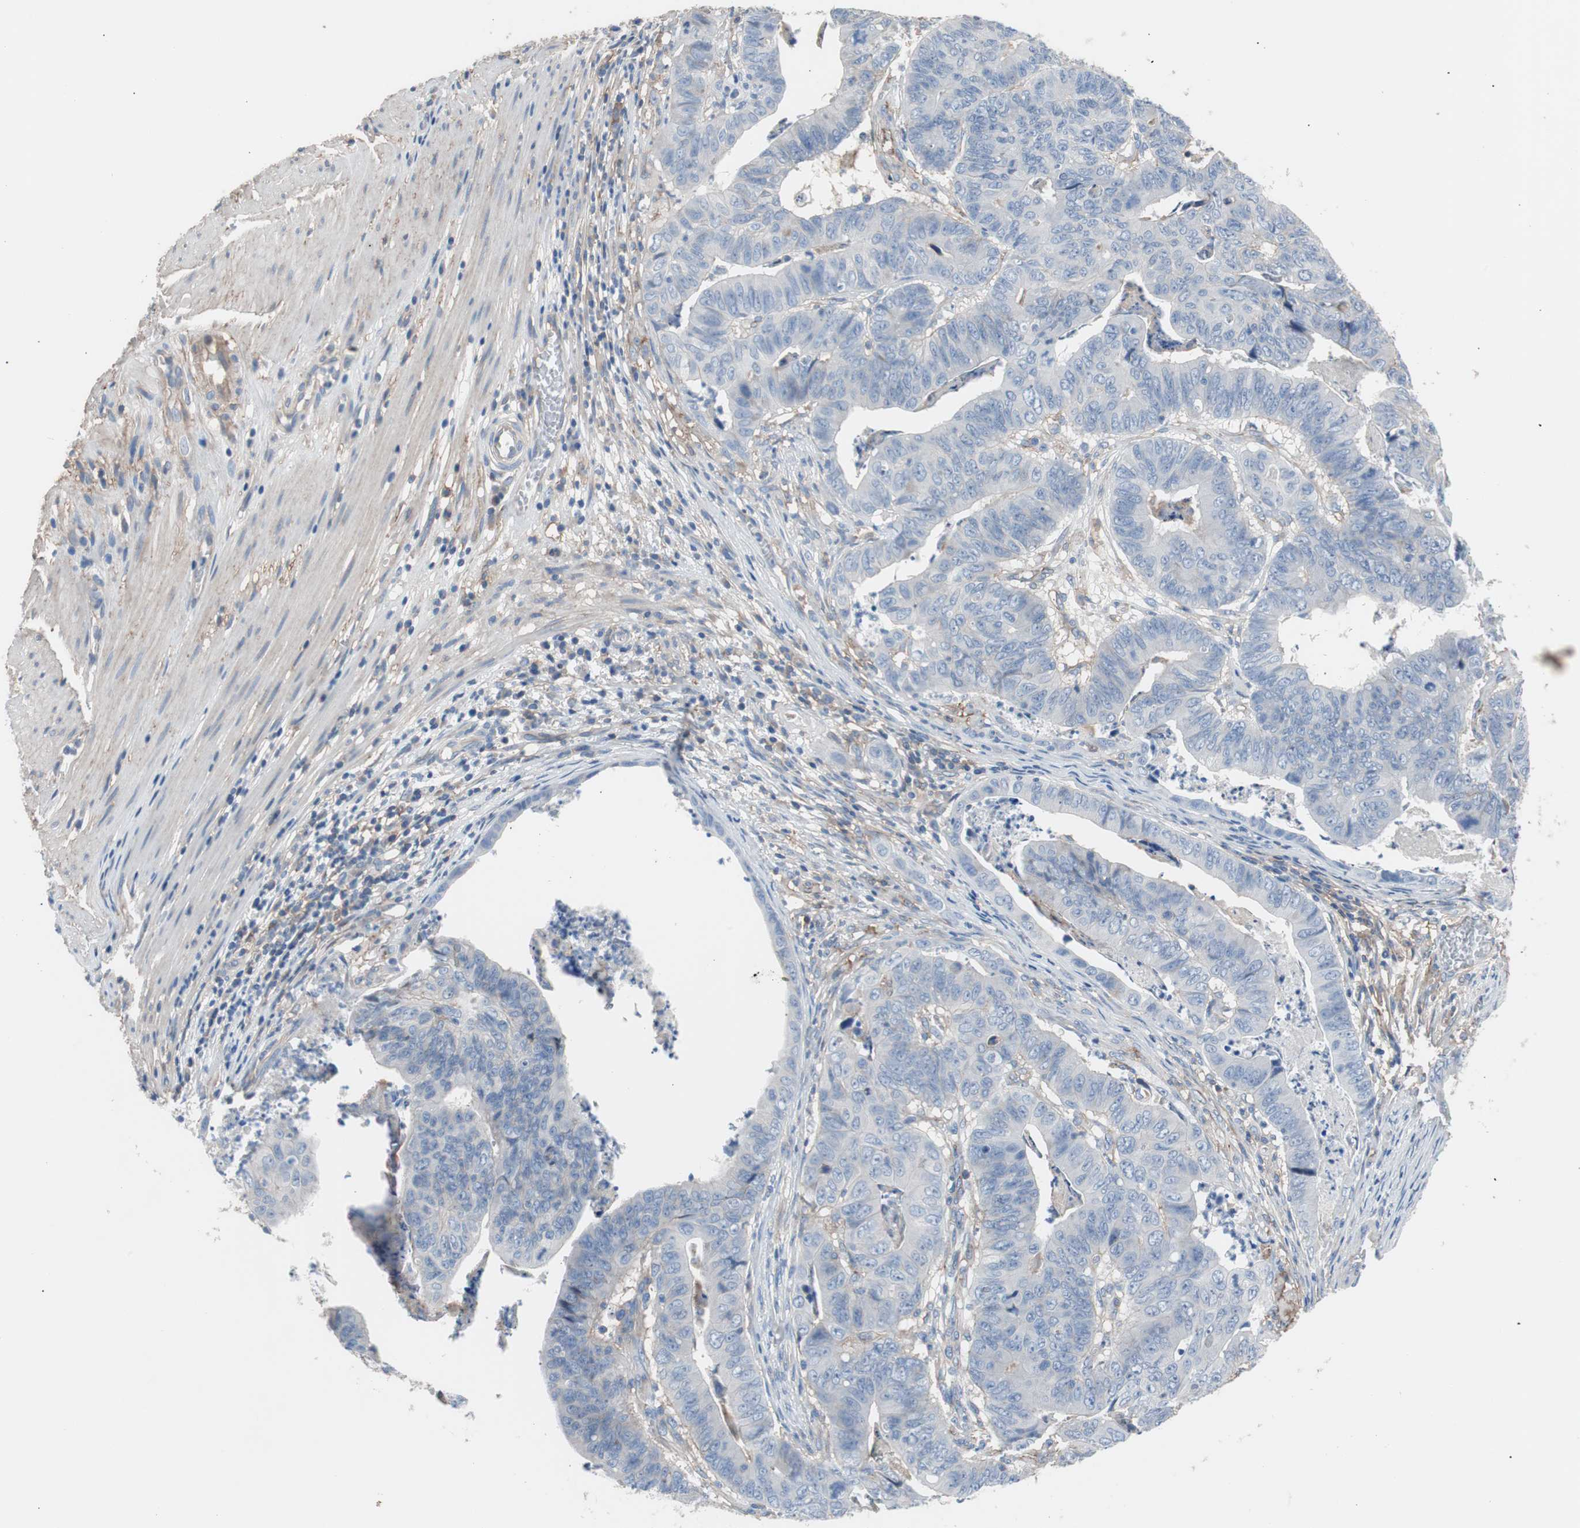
{"staining": {"intensity": "negative", "quantity": "none", "location": "none"}, "tissue": "stomach cancer", "cell_type": "Tumor cells", "image_type": "cancer", "snomed": [{"axis": "morphology", "description": "Adenocarcinoma, NOS"}, {"axis": "topography", "description": "Stomach, lower"}], "caption": "Photomicrograph shows no significant protein staining in tumor cells of stomach cancer.", "gene": "CD81", "patient": {"sex": "male", "age": 77}}